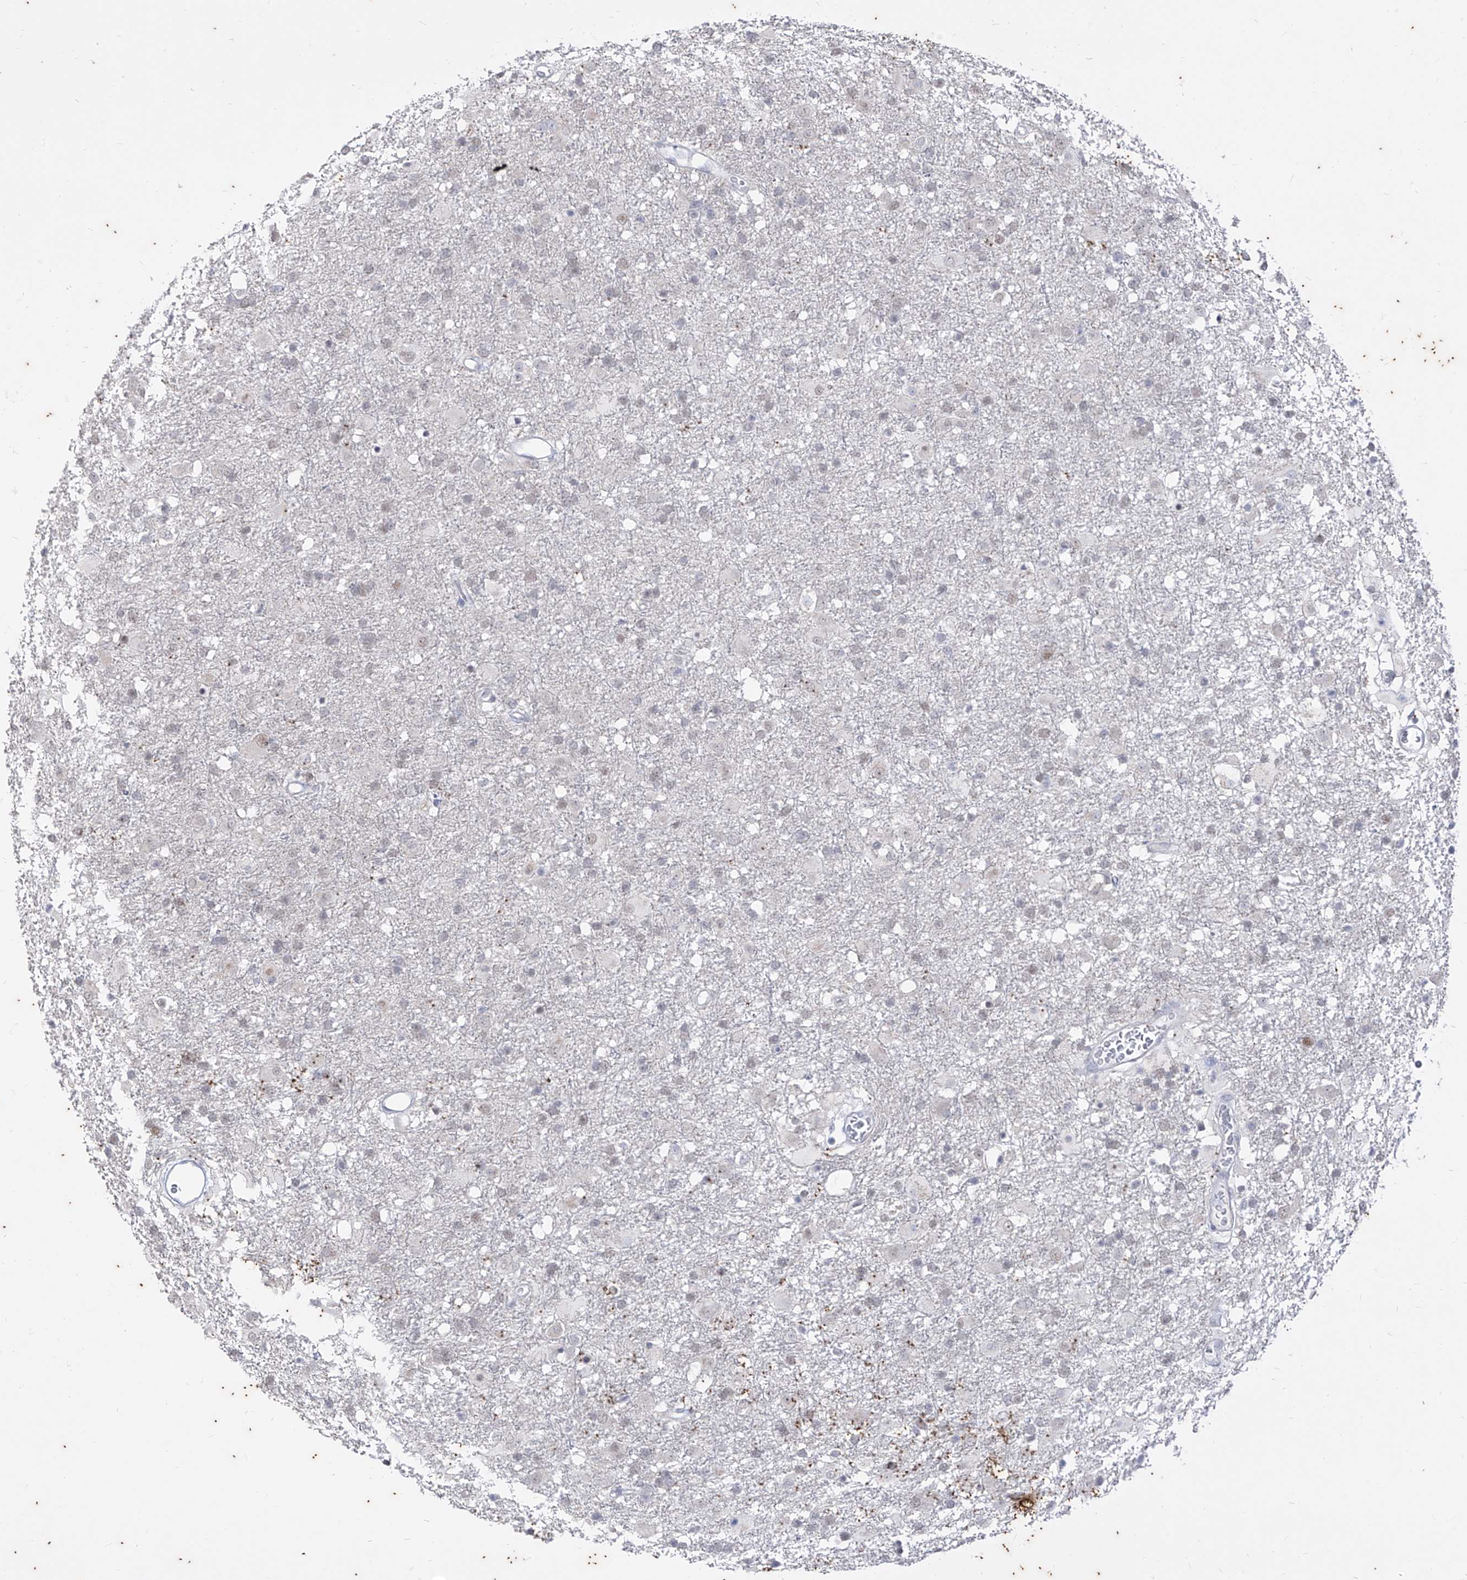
{"staining": {"intensity": "negative", "quantity": "none", "location": "none"}, "tissue": "glioma", "cell_type": "Tumor cells", "image_type": "cancer", "snomed": [{"axis": "morphology", "description": "Glioma, malignant, Low grade"}, {"axis": "topography", "description": "Brain"}], "caption": "Low-grade glioma (malignant) stained for a protein using IHC exhibits no positivity tumor cells.", "gene": "PHF20L1", "patient": {"sex": "male", "age": 65}}